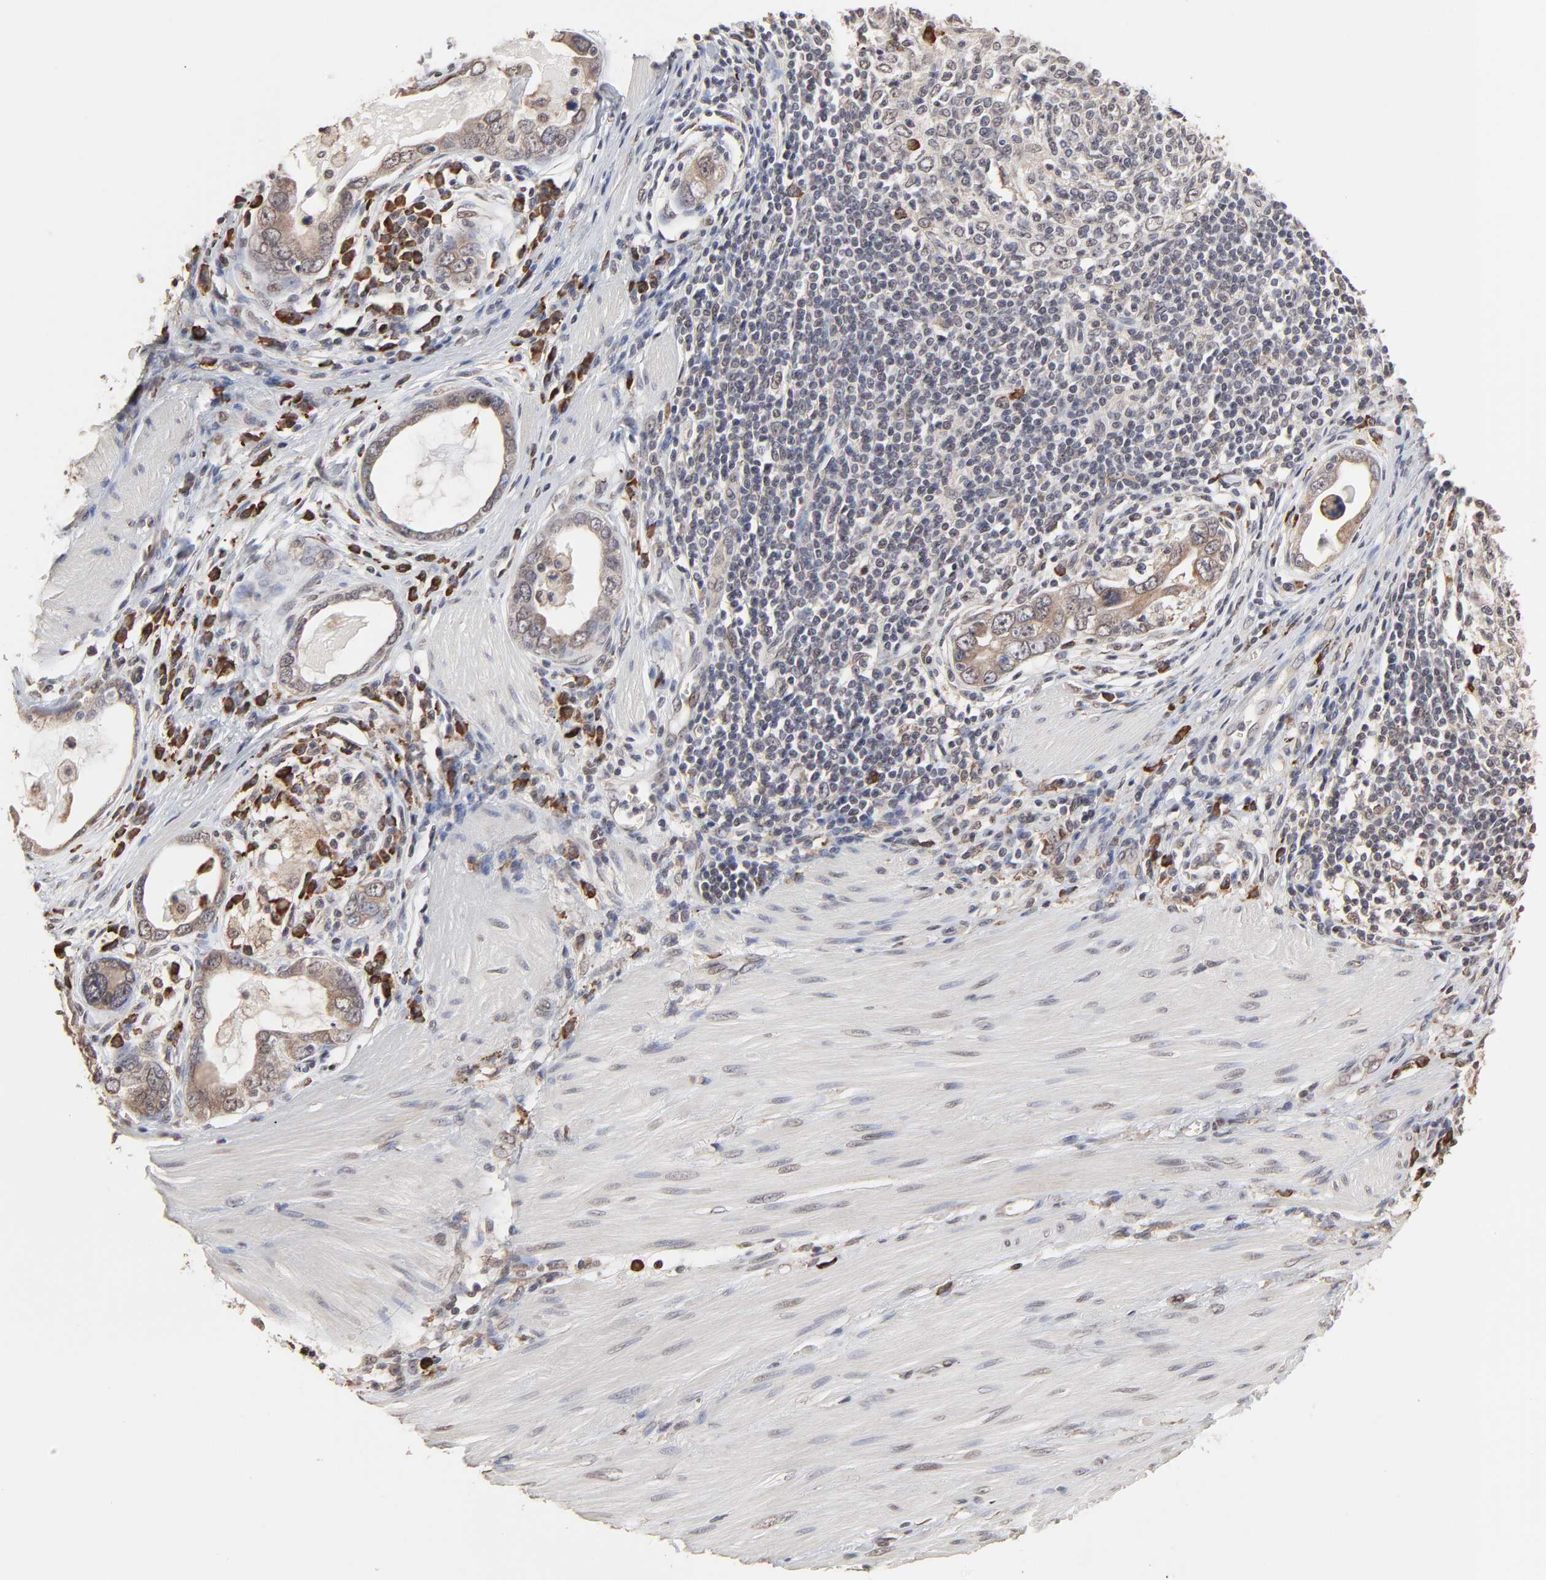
{"staining": {"intensity": "moderate", "quantity": "25%-75%", "location": "cytoplasmic/membranous"}, "tissue": "stomach cancer", "cell_type": "Tumor cells", "image_type": "cancer", "snomed": [{"axis": "morphology", "description": "Adenocarcinoma, NOS"}, {"axis": "topography", "description": "Stomach, lower"}], "caption": "Tumor cells show medium levels of moderate cytoplasmic/membranous staining in approximately 25%-75% of cells in human stomach cancer (adenocarcinoma). The staining was performed using DAB (3,3'-diaminobenzidine) to visualize the protein expression in brown, while the nuclei were stained in blue with hematoxylin (Magnification: 20x).", "gene": "CHM", "patient": {"sex": "female", "age": 93}}